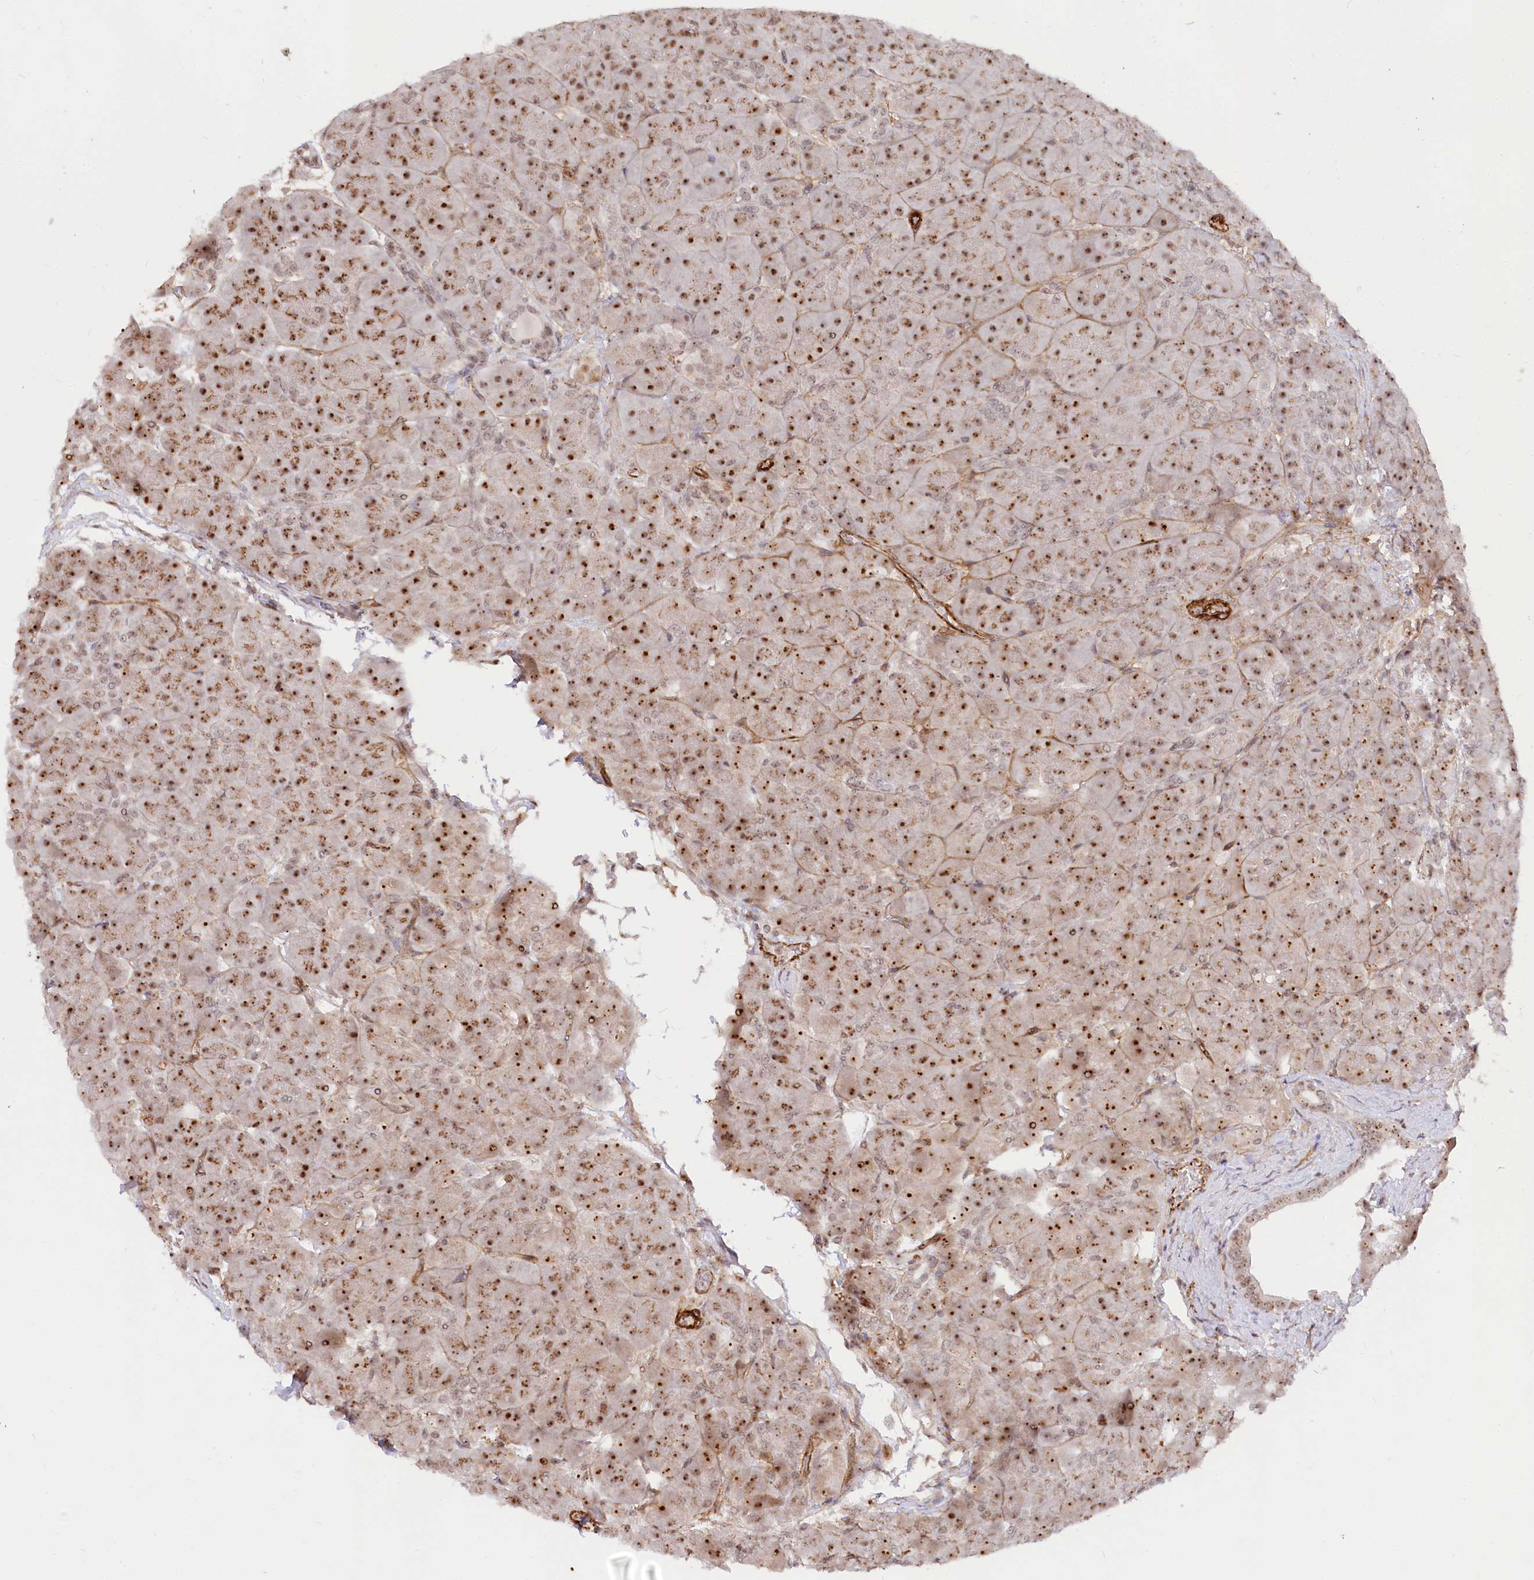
{"staining": {"intensity": "strong", "quantity": "25%-75%", "location": "cytoplasmic/membranous,nuclear"}, "tissue": "pancreas", "cell_type": "Exocrine glandular cells", "image_type": "normal", "snomed": [{"axis": "morphology", "description": "Normal tissue, NOS"}, {"axis": "topography", "description": "Pancreas"}], "caption": "IHC (DAB (3,3'-diaminobenzidine)) staining of unremarkable human pancreas reveals strong cytoplasmic/membranous,nuclear protein staining in approximately 25%-75% of exocrine glandular cells. (brown staining indicates protein expression, while blue staining denotes nuclei).", "gene": "GNL3L", "patient": {"sex": "male", "age": 66}}